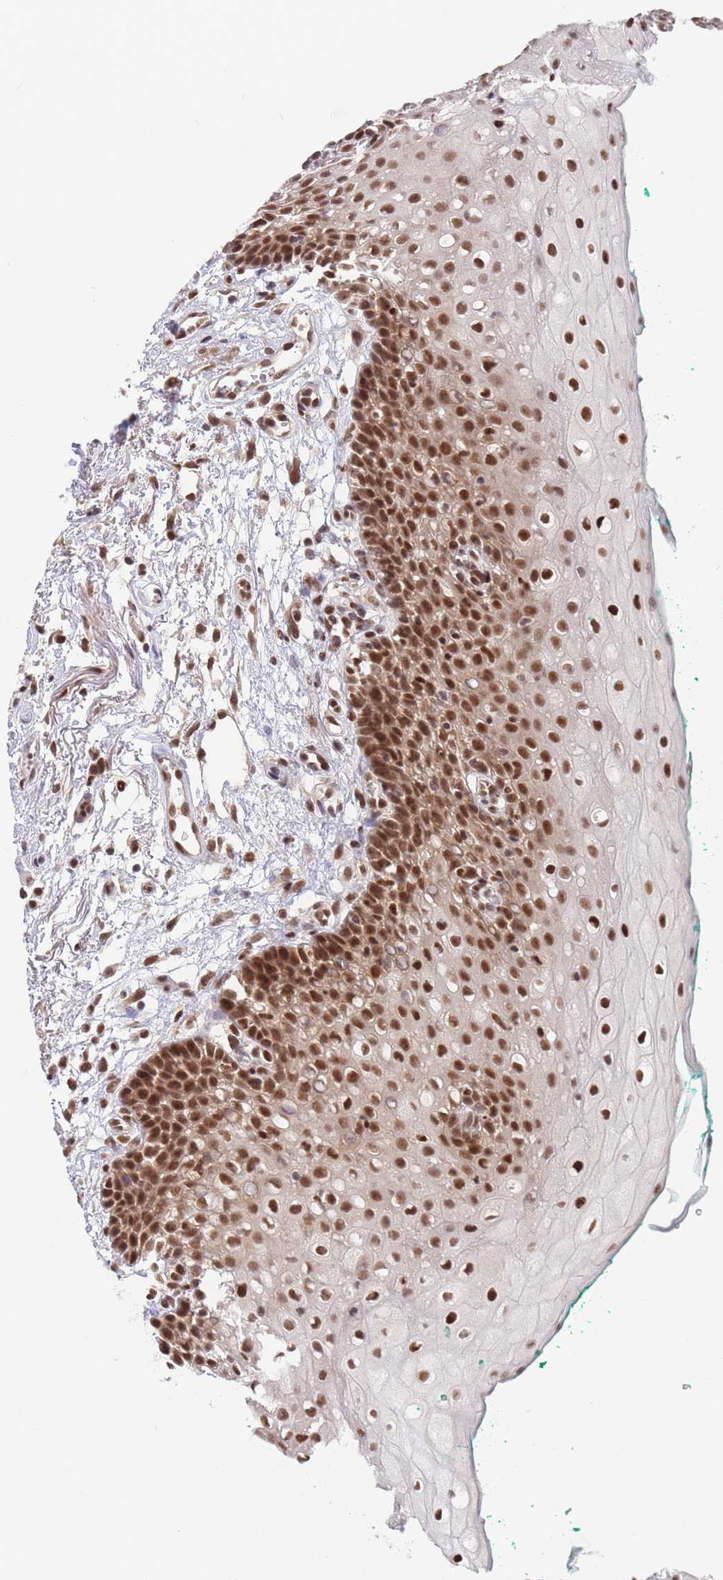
{"staining": {"intensity": "strong", "quantity": ">75%", "location": "nuclear"}, "tissue": "oral mucosa", "cell_type": "Squamous epithelial cells", "image_type": "normal", "snomed": [{"axis": "morphology", "description": "Normal tissue, NOS"}, {"axis": "morphology", "description": "Squamous cell carcinoma, NOS"}, {"axis": "topography", "description": "Oral tissue"}, {"axis": "topography", "description": "Tounge, NOS"}, {"axis": "topography", "description": "Head-Neck"}], "caption": "Immunohistochemical staining of normal human oral mucosa reveals high levels of strong nuclear positivity in about >75% of squamous epithelial cells. (Stains: DAB in brown, nuclei in blue, Microscopy: brightfield microscopy at high magnification).", "gene": "SMAD9", "patient": {"sex": "male", "age": 79}}